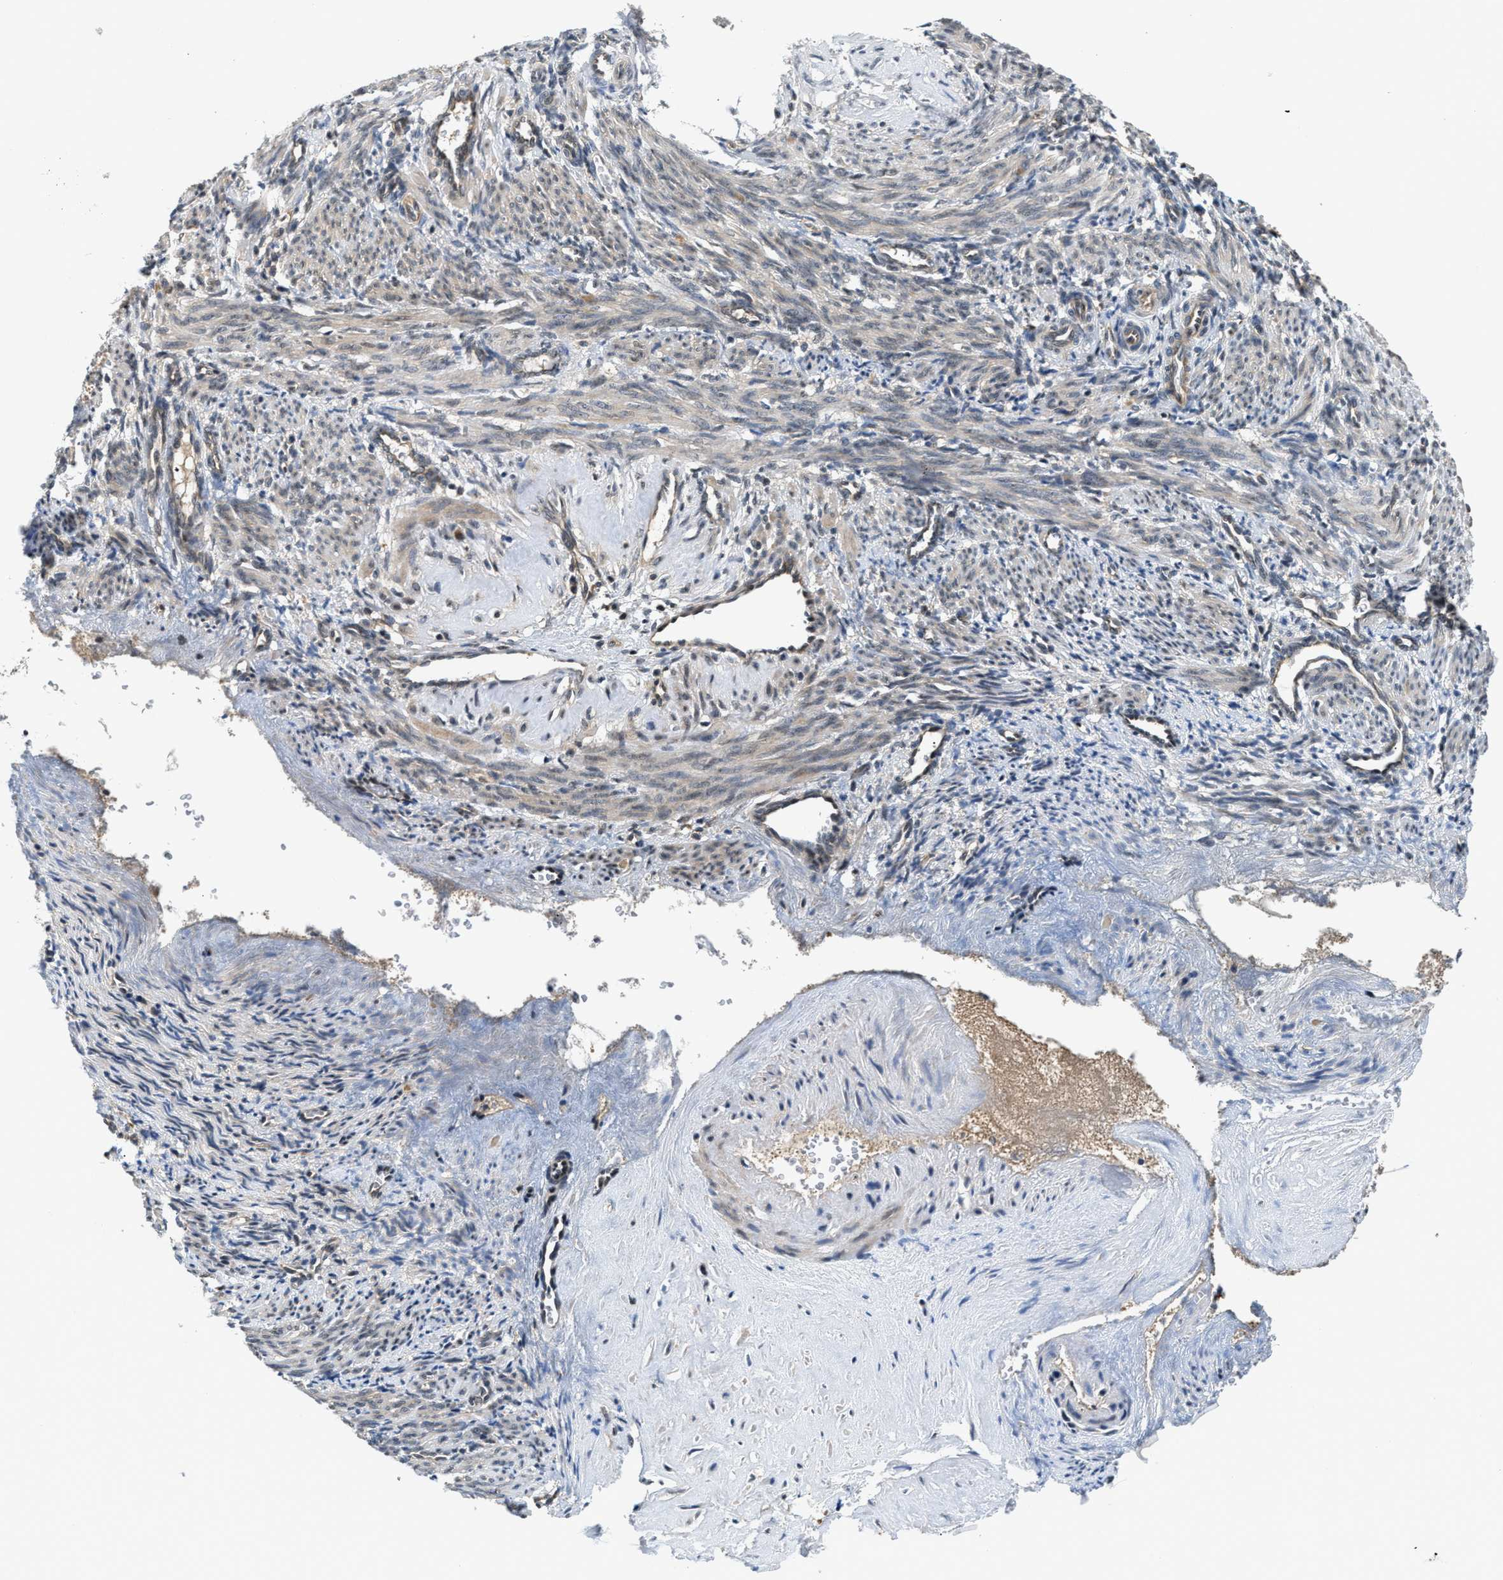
{"staining": {"intensity": "weak", "quantity": ">75%", "location": "cytoplasmic/membranous"}, "tissue": "smooth muscle", "cell_type": "Smooth muscle cells", "image_type": "normal", "snomed": [{"axis": "morphology", "description": "Normal tissue, NOS"}, {"axis": "topography", "description": "Endometrium"}], "caption": "Protein positivity by IHC shows weak cytoplasmic/membranous staining in approximately >75% of smooth muscle cells in benign smooth muscle.", "gene": "RAB29", "patient": {"sex": "female", "age": 33}}